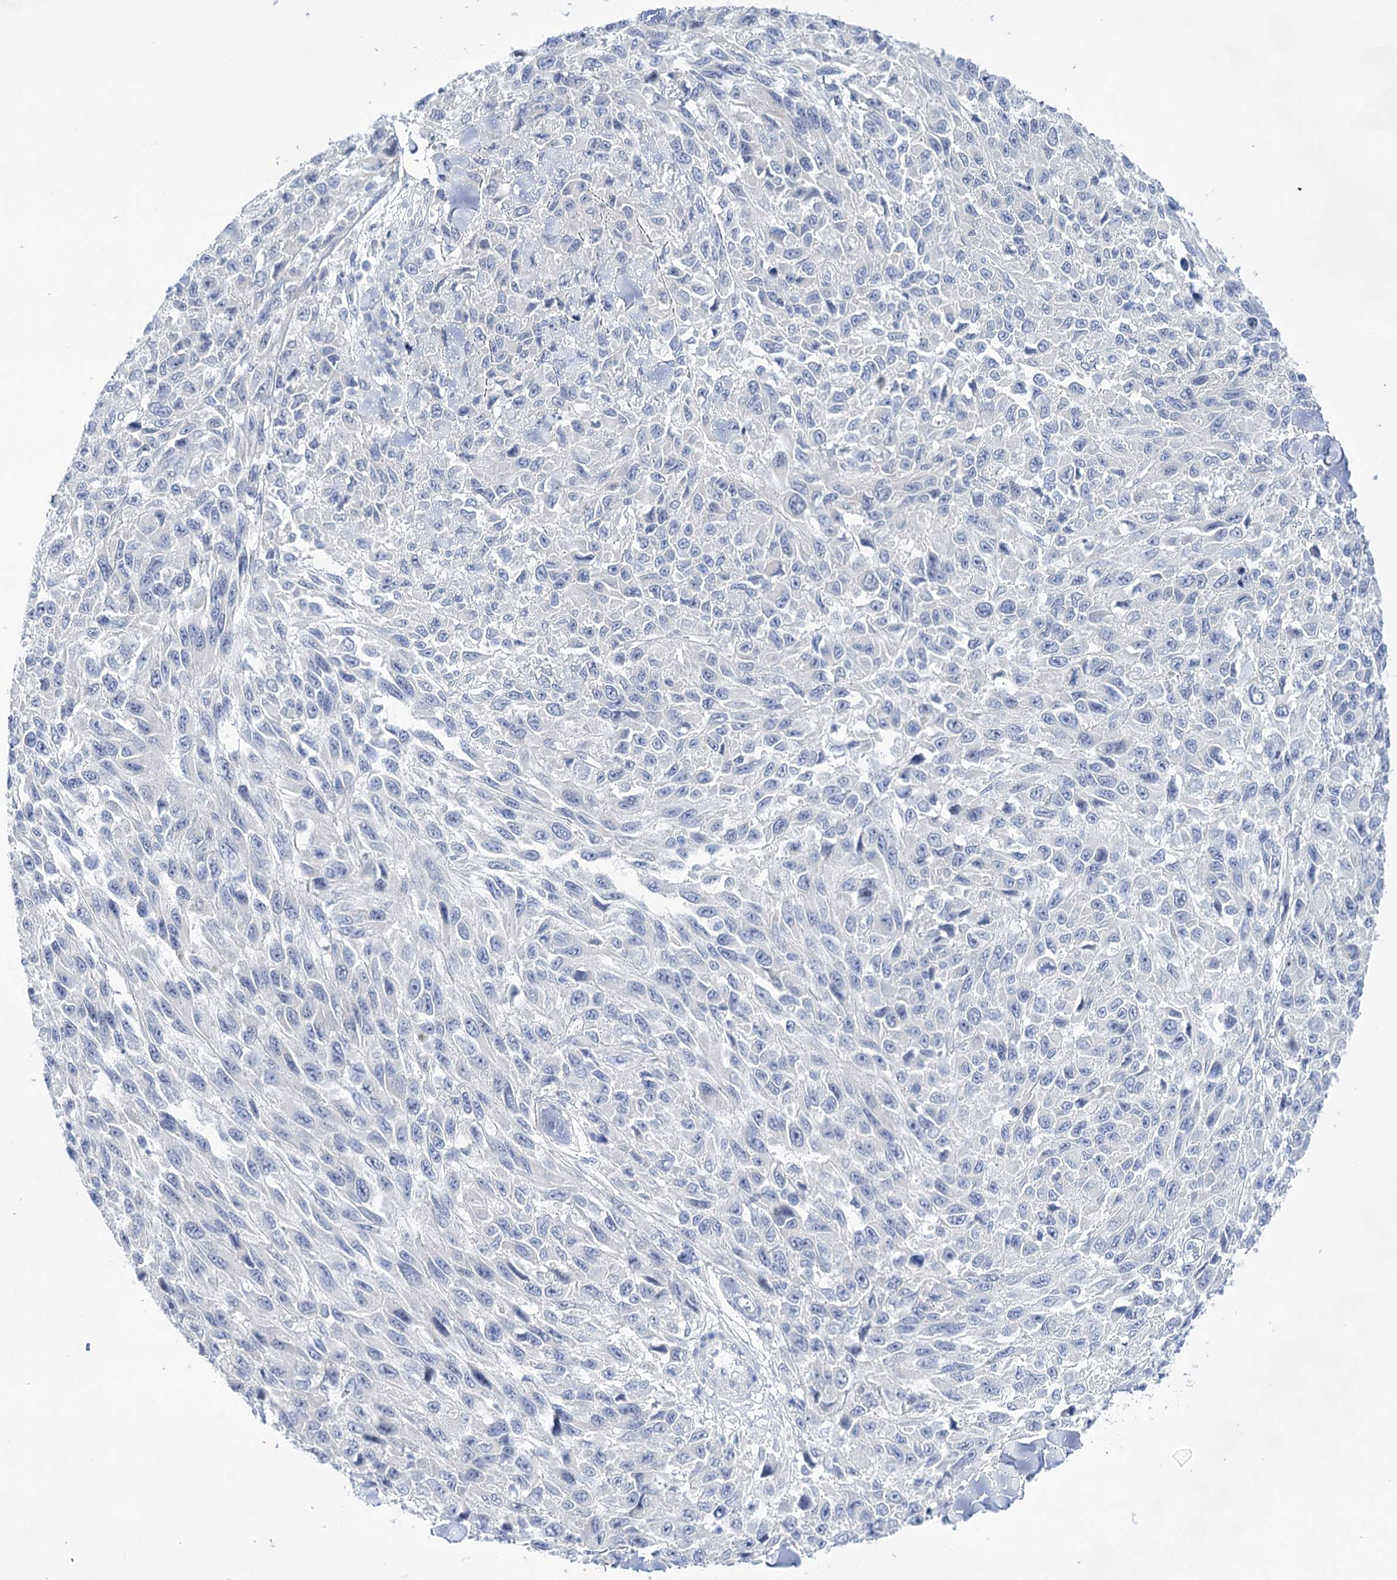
{"staining": {"intensity": "negative", "quantity": "none", "location": "none"}, "tissue": "melanoma", "cell_type": "Tumor cells", "image_type": "cancer", "snomed": [{"axis": "morphology", "description": "Malignant melanoma, NOS"}, {"axis": "topography", "description": "Skin"}], "caption": "Tumor cells are negative for protein expression in human melanoma. Nuclei are stained in blue.", "gene": "LALBA", "patient": {"sex": "female", "age": 96}}